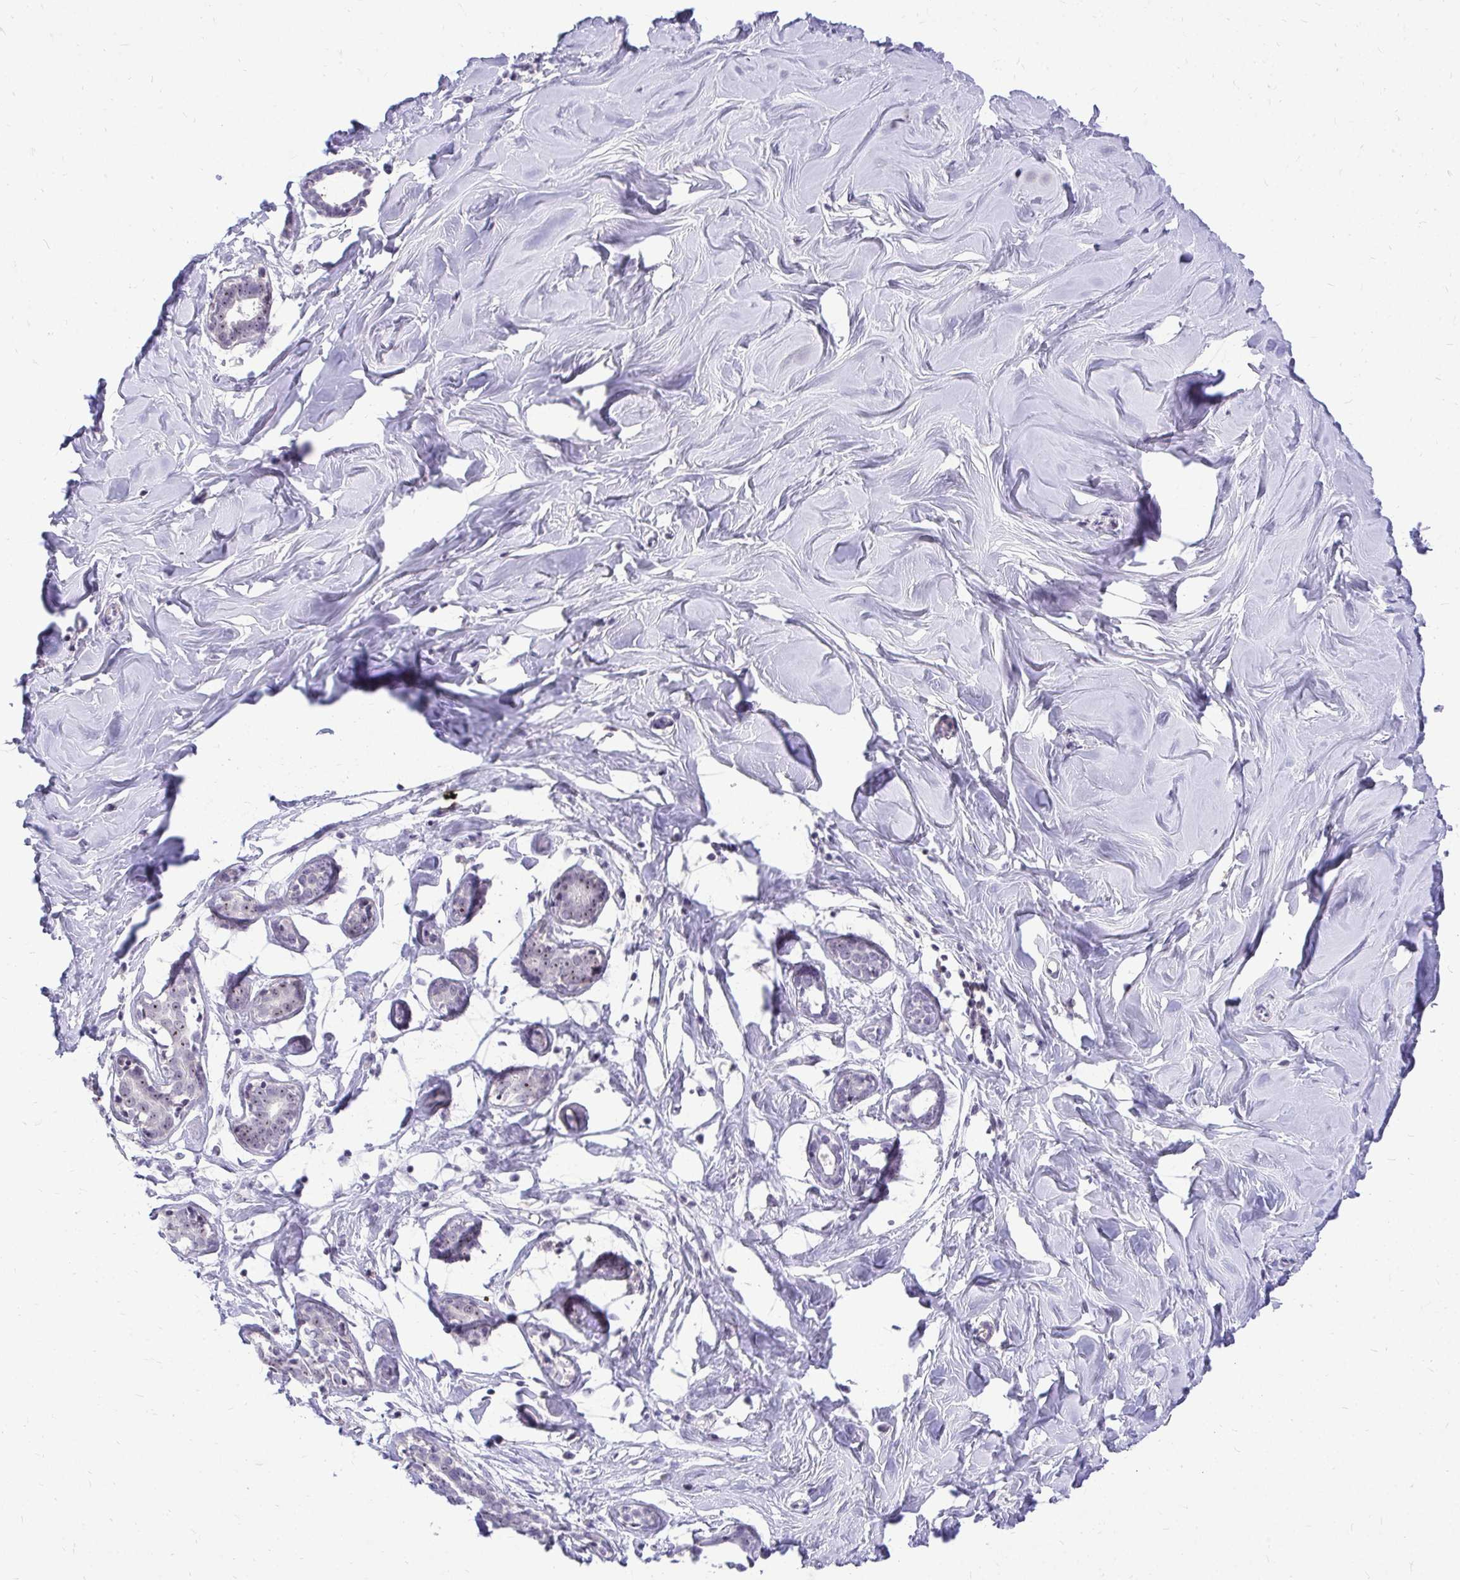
{"staining": {"intensity": "negative", "quantity": "none", "location": "none"}, "tissue": "breast", "cell_type": "Adipocytes", "image_type": "normal", "snomed": [{"axis": "morphology", "description": "Normal tissue, NOS"}, {"axis": "topography", "description": "Breast"}], "caption": "IHC of unremarkable breast shows no staining in adipocytes. (DAB immunohistochemistry, high magnification).", "gene": "NIFK", "patient": {"sex": "female", "age": 27}}